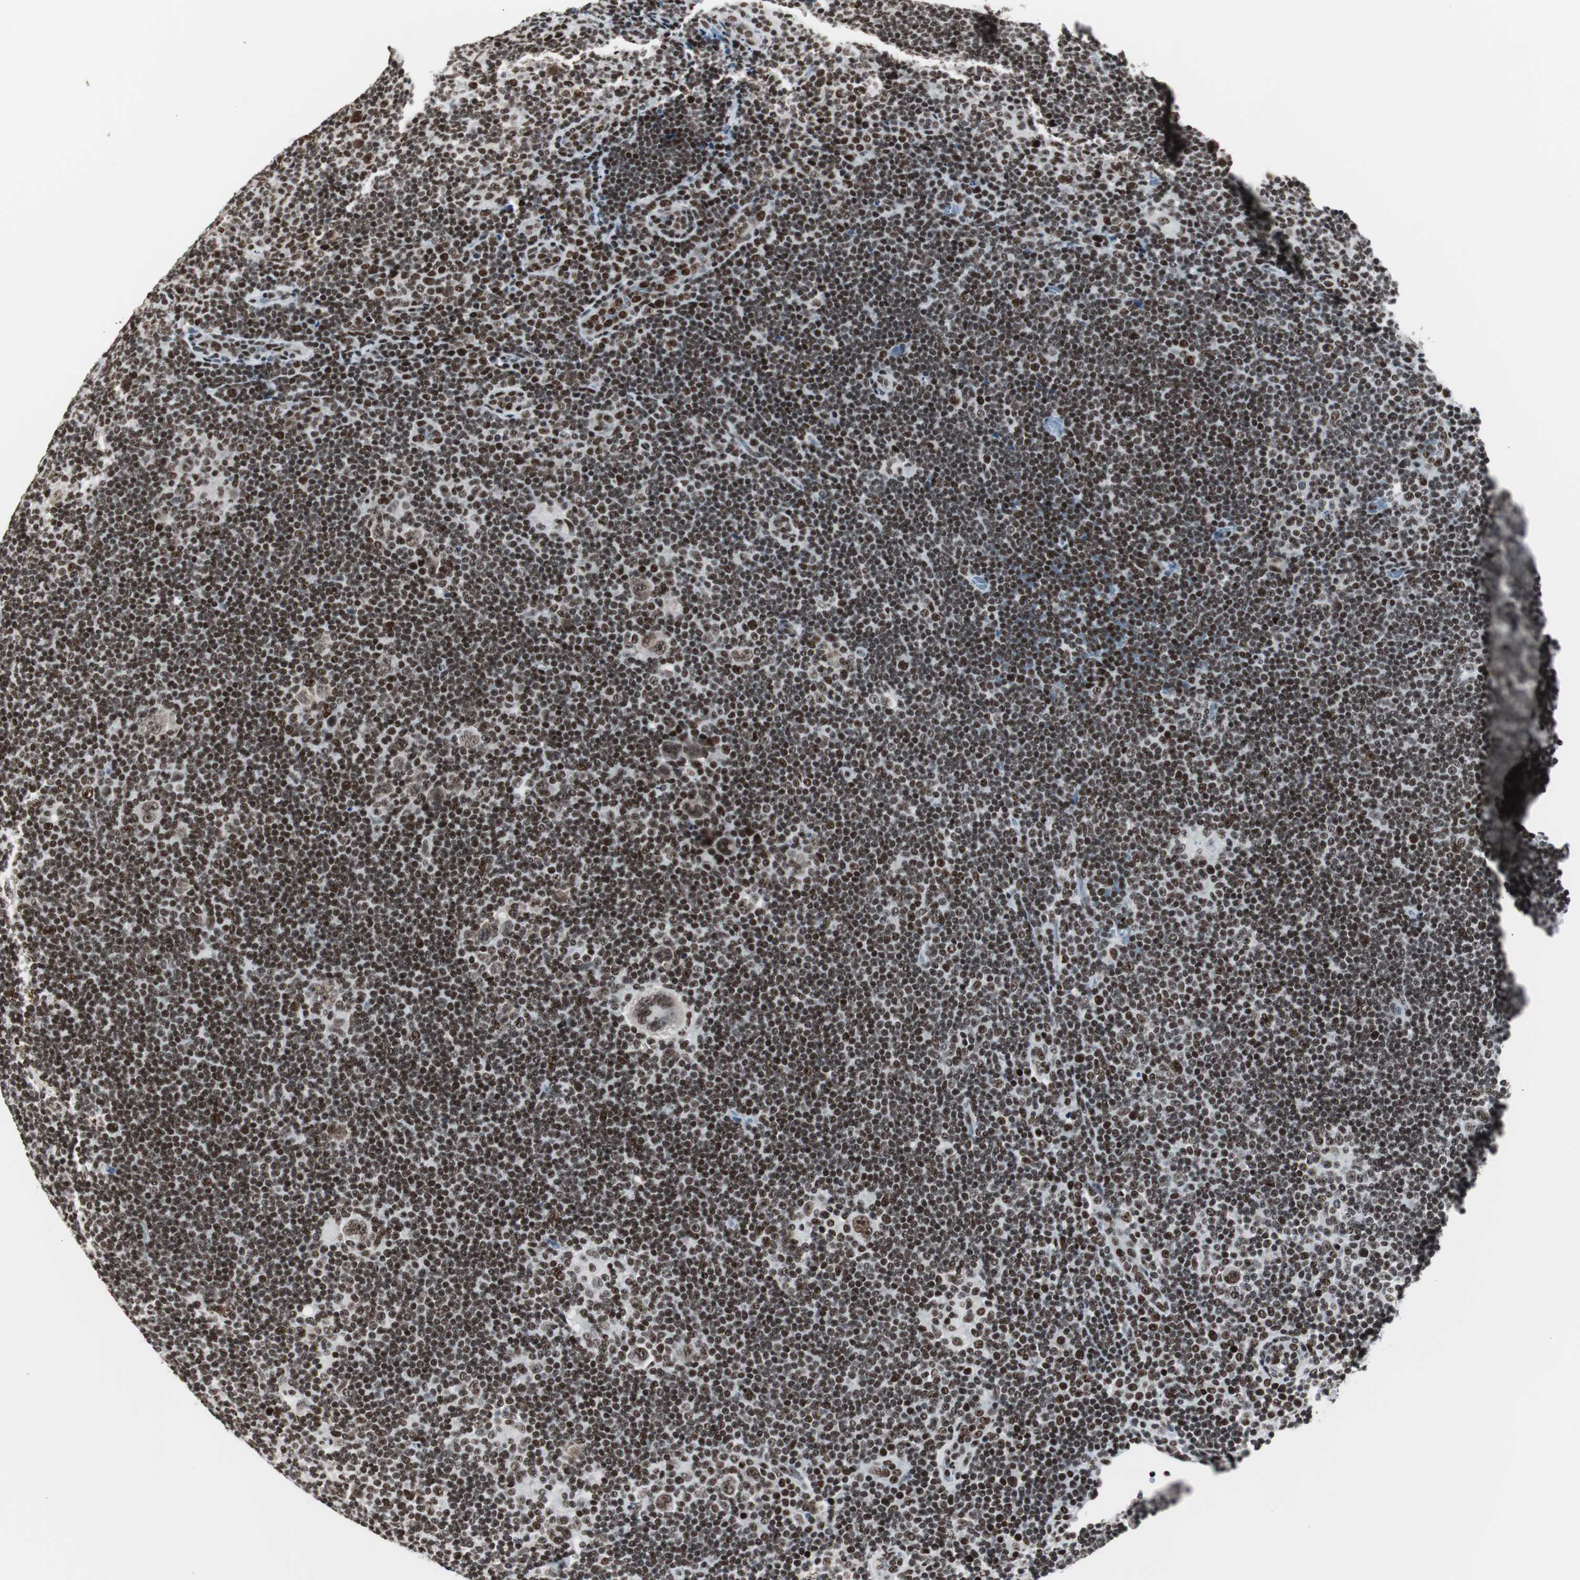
{"staining": {"intensity": "strong", "quantity": ">75%", "location": "nuclear"}, "tissue": "lymphoma", "cell_type": "Tumor cells", "image_type": "cancer", "snomed": [{"axis": "morphology", "description": "Hodgkin's disease, NOS"}, {"axis": "topography", "description": "Lymph node"}], "caption": "The photomicrograph exhibits staining of Hodgkin's disease, revealing strong nuclear protein positivity (brown color) within tumor cells.", "gene": "XRCC1", "patient": {"sex": "female", "age": 57}}